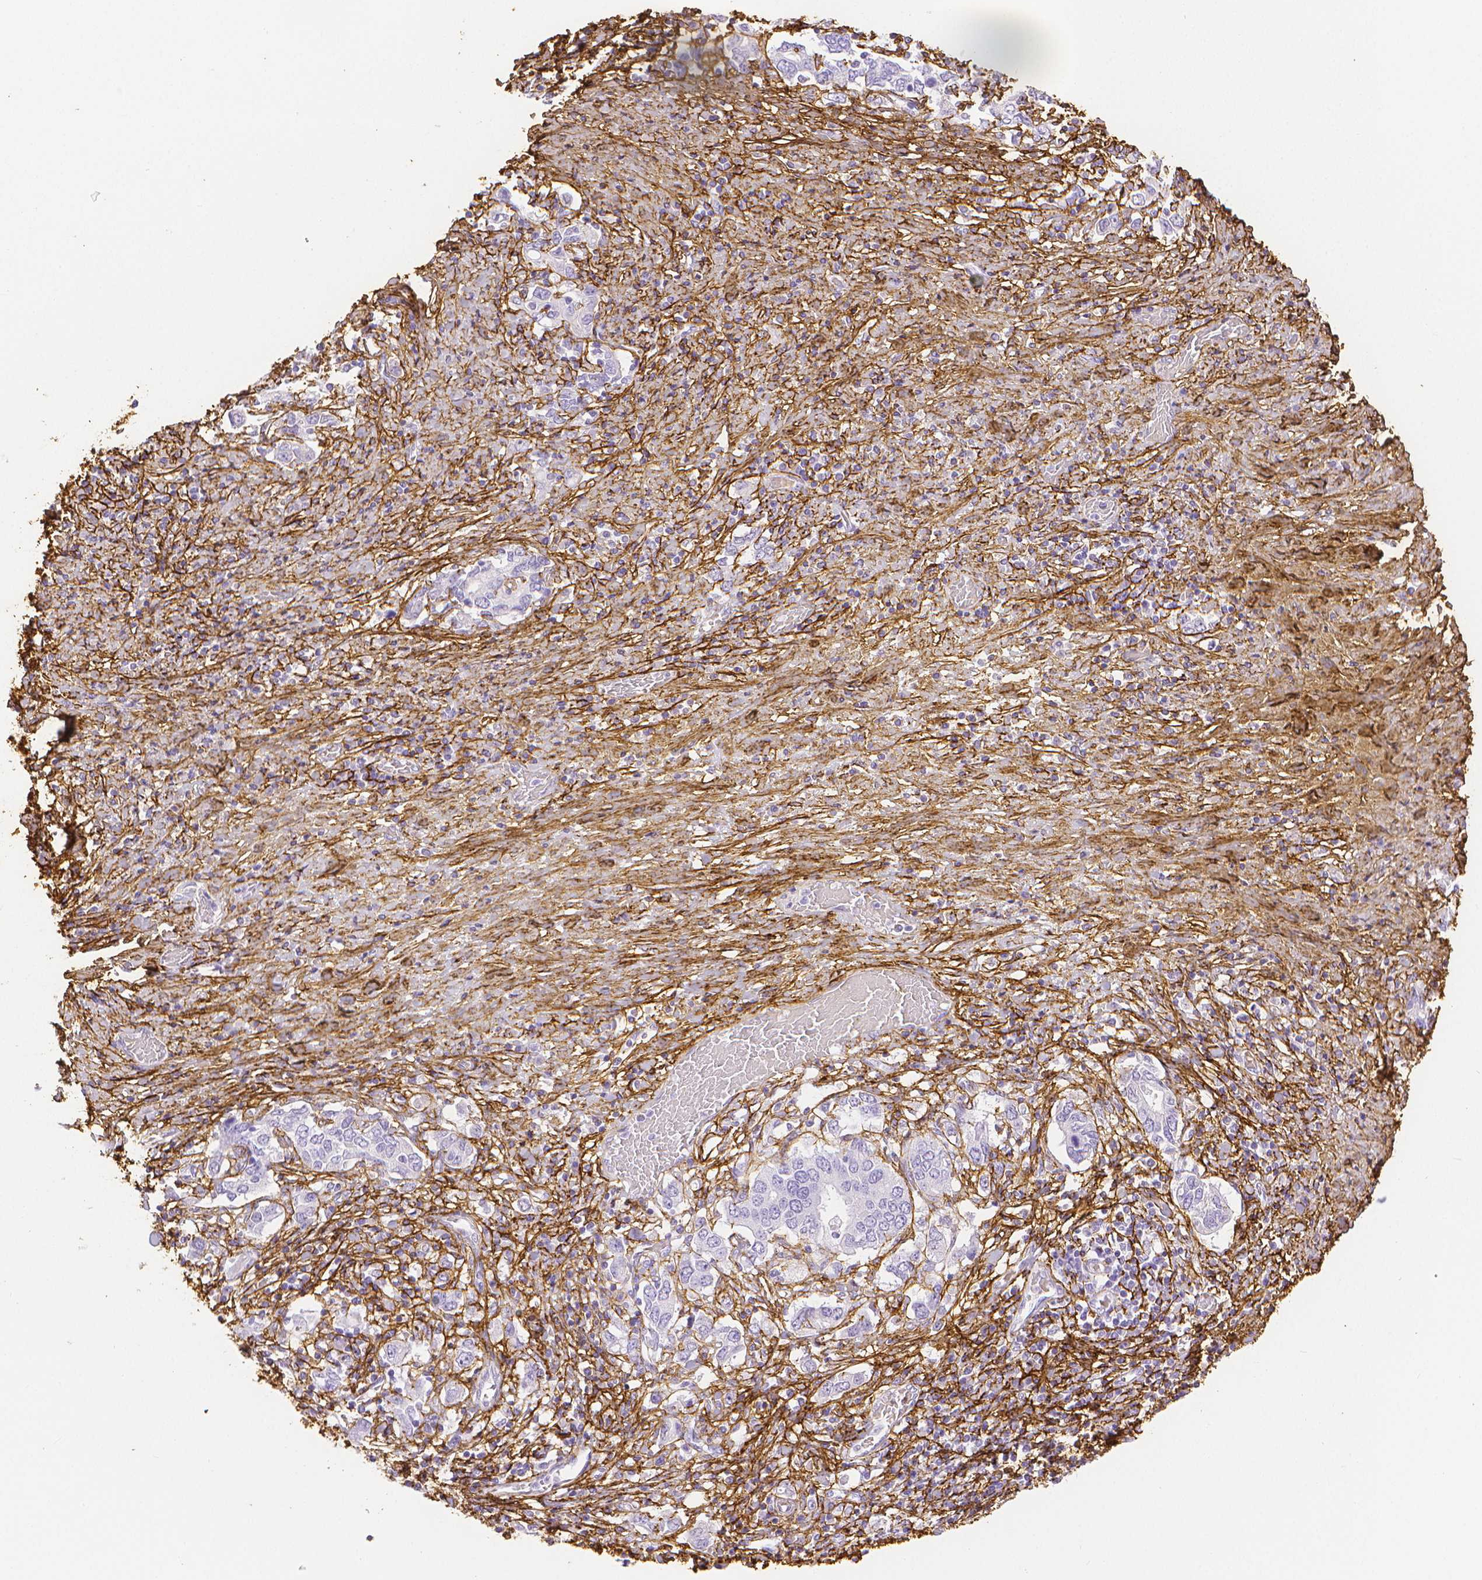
{"staining": {"intensity": "negative", "quantity": "none", "location": "none"}, "tissue": "stomach cancer", "cell_type": "Tumor cells", "image_type": "cancer", "snomed": [{"axis": "morphology", "description": "Adenocarcinoma, NOS"}, {"axis": "topography", "description": "Stomach, upper"}, {"axis": "topography", "description": "Stomach"}], "caption": "Tumor cells show no significant positivity in stomach adenocarcinoma. Brightfield microscopy of immunohistochemistry stained with DAB (brown) and hematoxylin (blue), captured at high magnification.", "gene": "FBN1", "patient": {"sex": "male", "age": 62}}